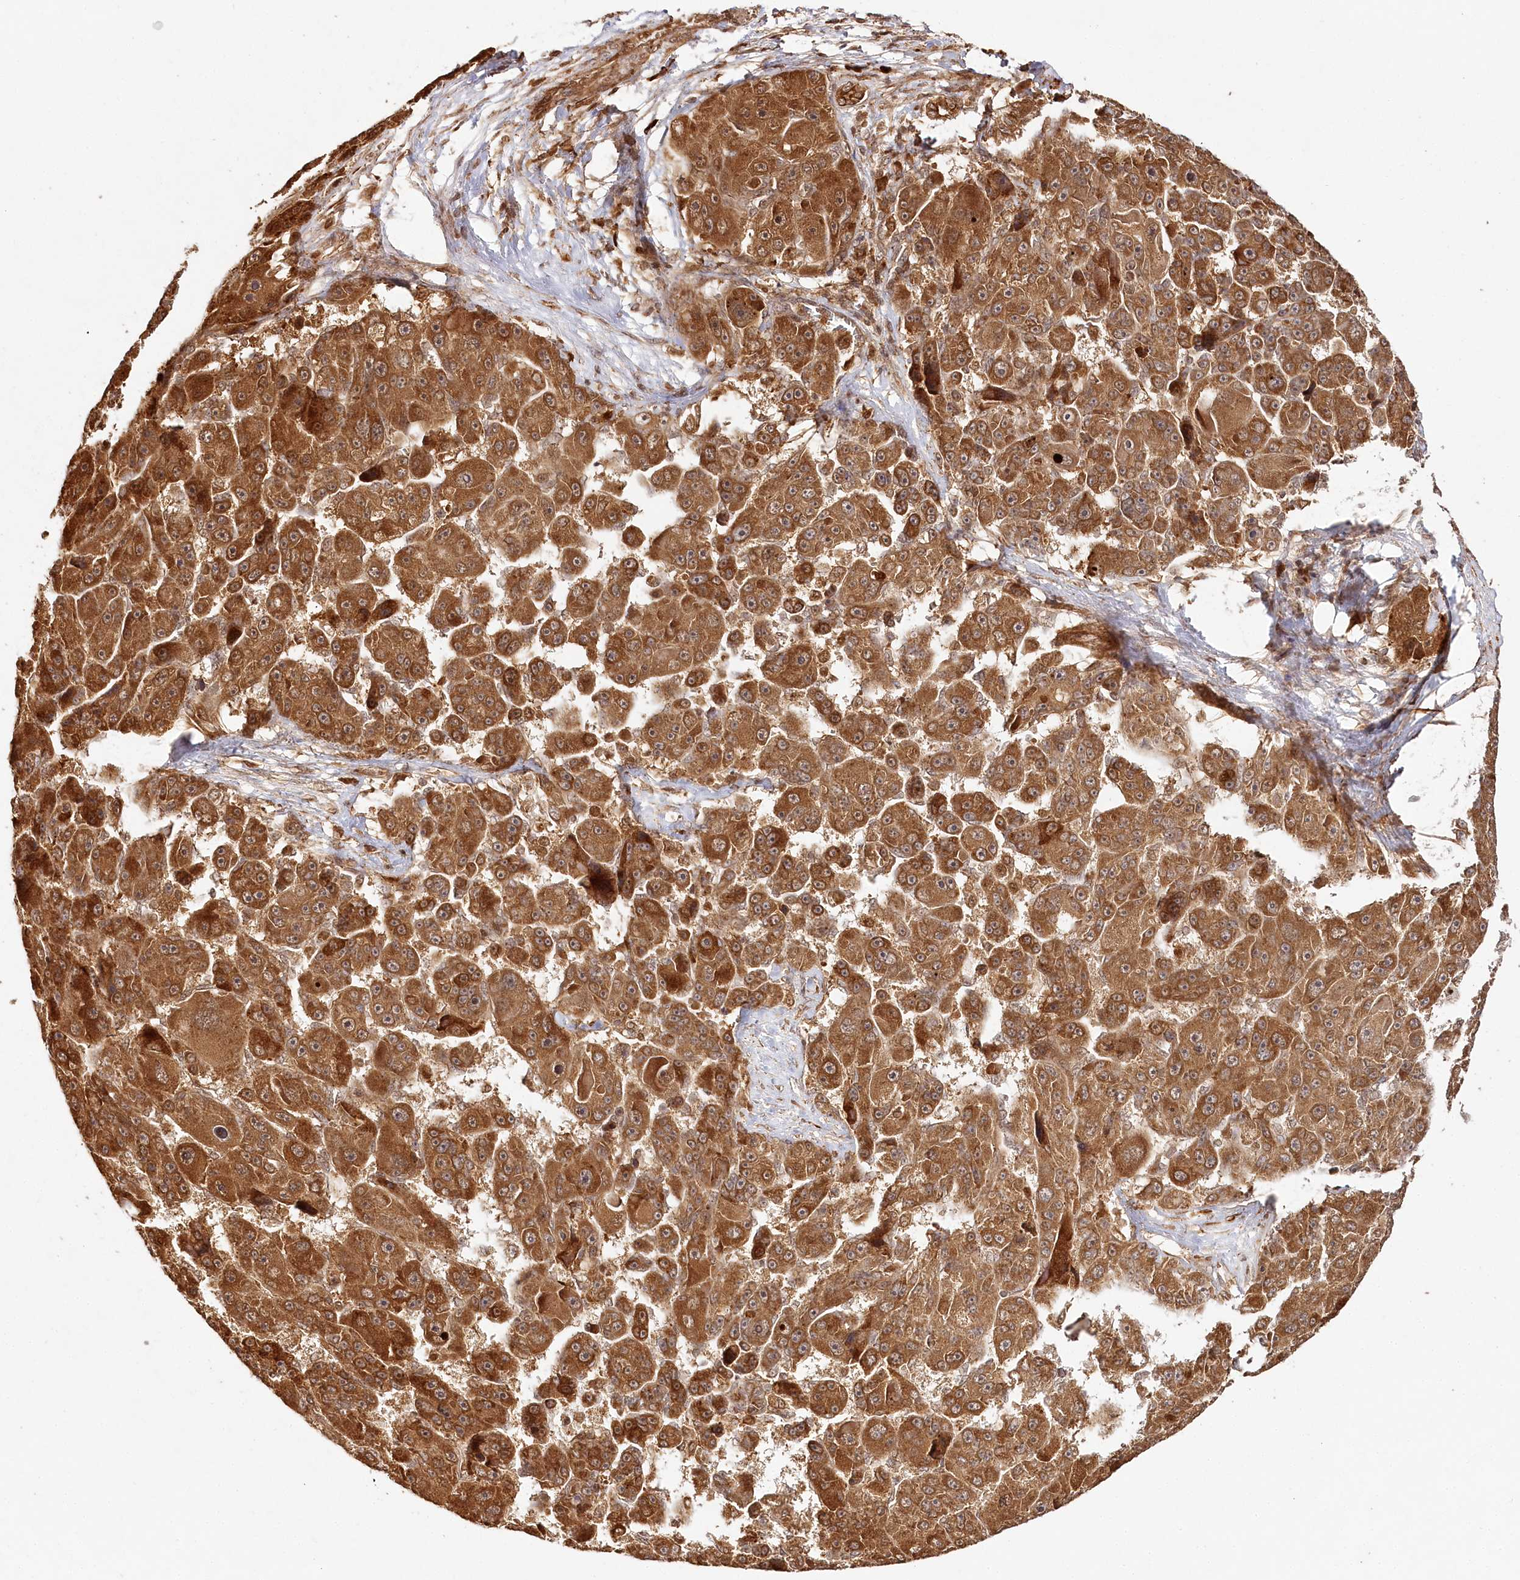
{"staining": {"intensity": "strong", "quantity": ">75%", "location": "cytoplasmic/membranous,nuclear"}, "tissue": "liver cancer", "cell_type": "Tumor cells", "image_type": "cancer", "snomed": [{"axis": "morphology", "description": "Carcinoma, Hepatocellular, NOS"}, {"axis": "topography", "description": "Liver"}], "caption": "Immunohistochemical staining of liver cancer (hepatocellular carcinoma) exhibits high levels of strong cytoplasmic/membranous and nuclear protein staining in about >75% of tumor cells.", "gene": "ULK2", "patient": {"sex": "male", "age": 76}}